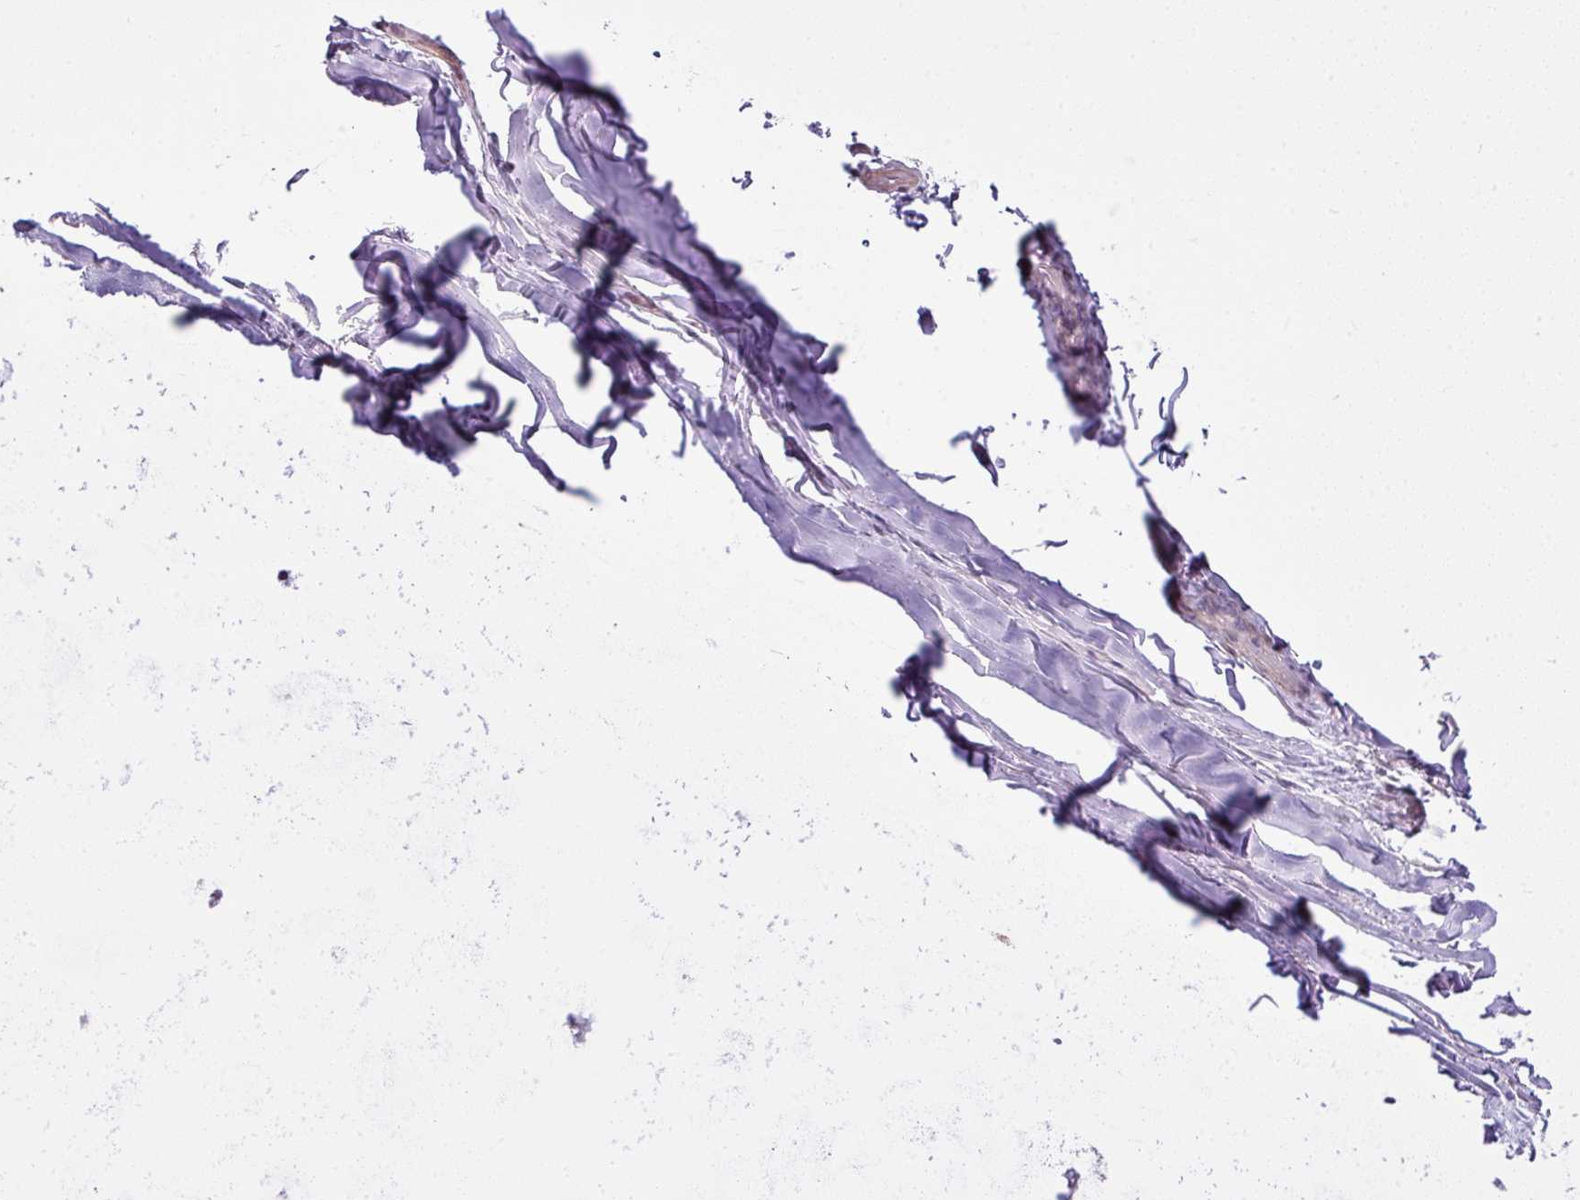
{"staining": {"intensity": "negative", "quantity": "none", "location": "none"}, "tissue": "adipose tissue", "cell_type": "Adipocytes", "image_type": "normal", "snomed": [{"axis": "morphology", "description": "Normal tissue, NOS"}, {"axis": "topography", "description": "Cartilage tissue"}, {"axis": "topography", "description": "Nasopharynx"}, {"axis": "topography", "description": "Thyroid gland"}], "caption": "There is no significant expression in adipocytes of adipose tissue. (DAB (3,3'-diaminobenzidine) IHC visualized using brightfield microscopy, high magnification).", "gene": "ZNF688", "patient": {"sex": "male", "age": 63}}